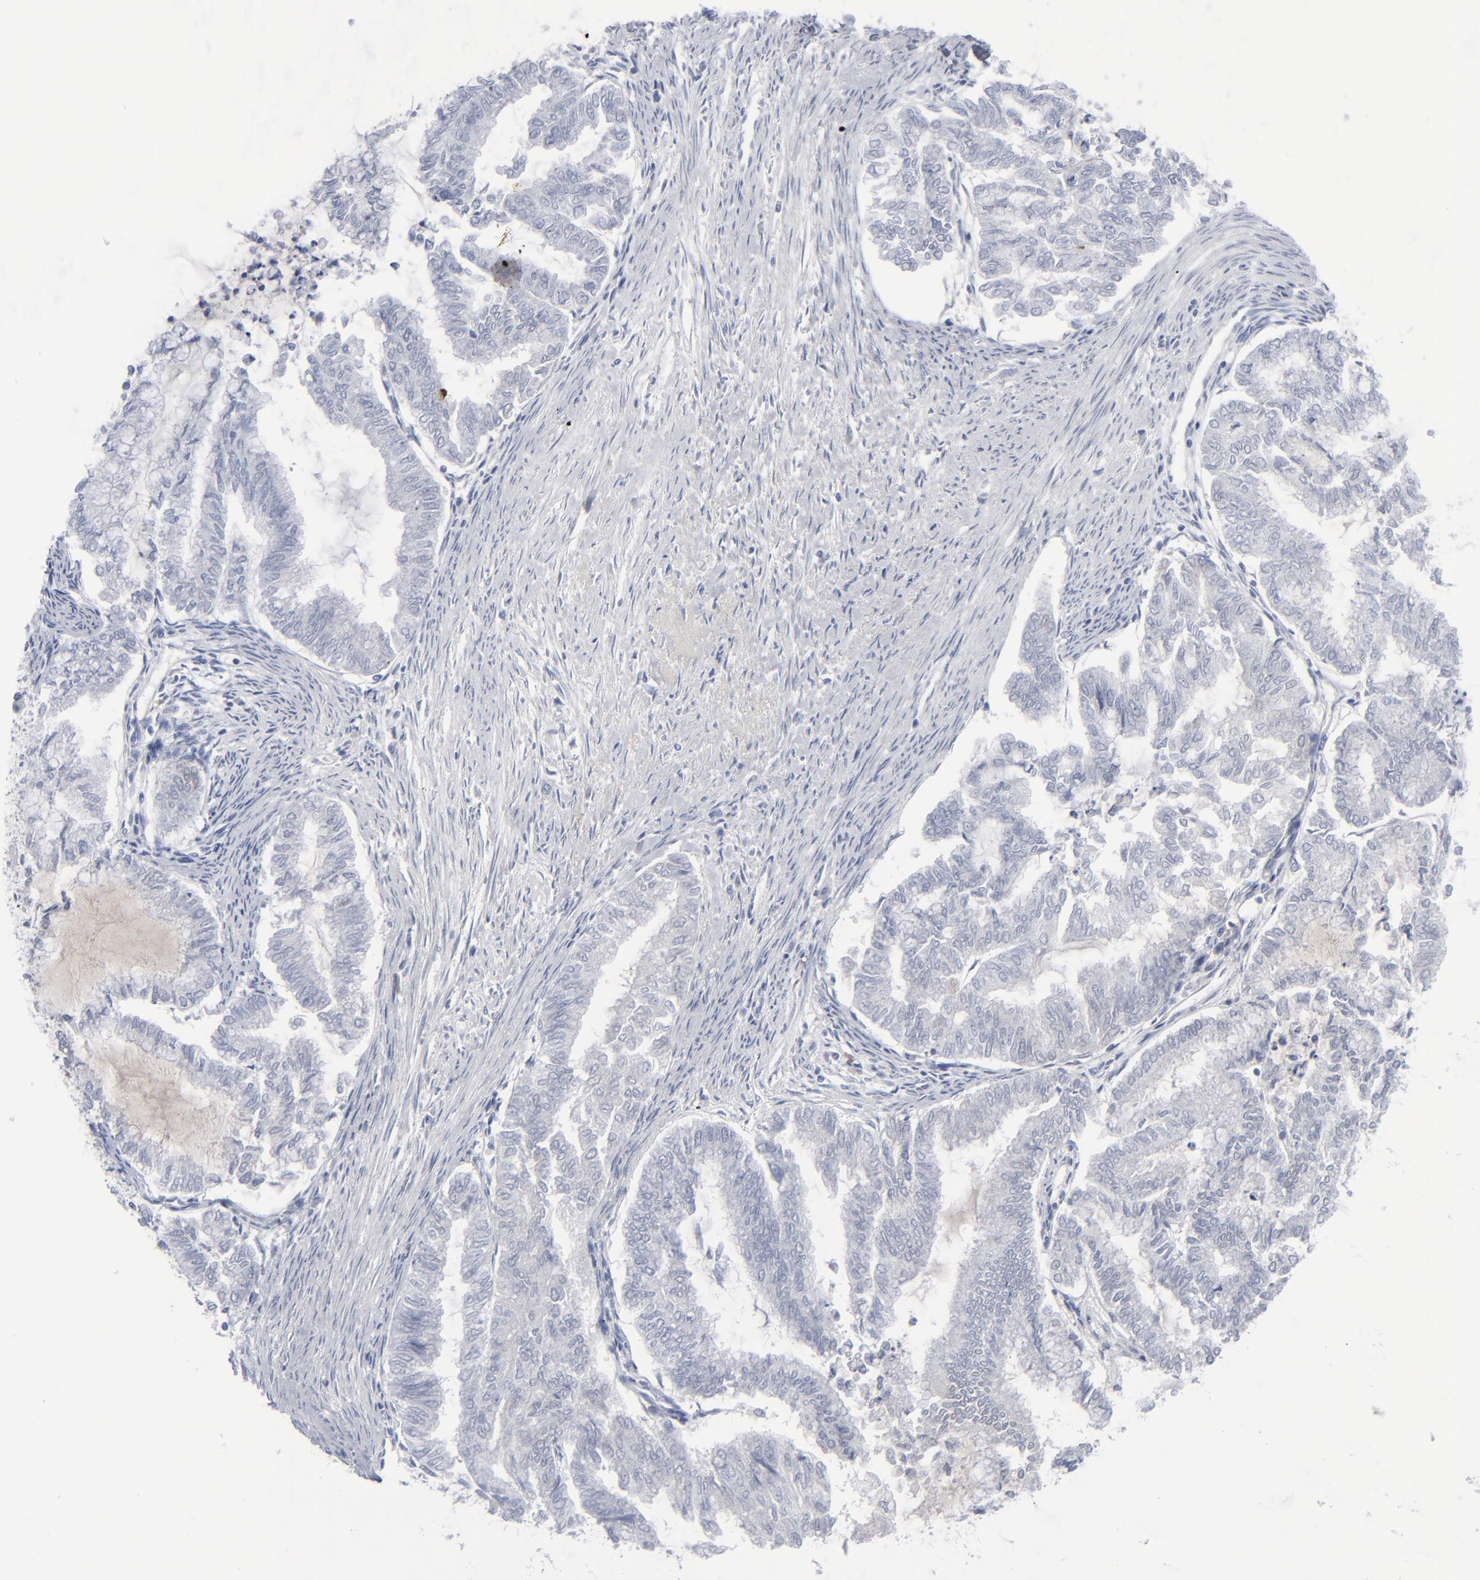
{"staining": {"intensity": "negative", "quantity": "none", "location": "none"}, "tissue": "endometrial cancer", "cell_type": "Tumor cells", "image_type": "cancer", "snomed": [{"axis": "morphology", "description": "Adenocarcinoma, NOS"}, {"axis": "topography", "description": "Endometrium"}], "caption": "A high-resolution micrograph shows immunohistochemistry (IHC) staining of endometrial cancer, which shows no significant positivity in tumor cells.", "gene": "MSLN", "patient": {"sex": "female", "age": 79}}